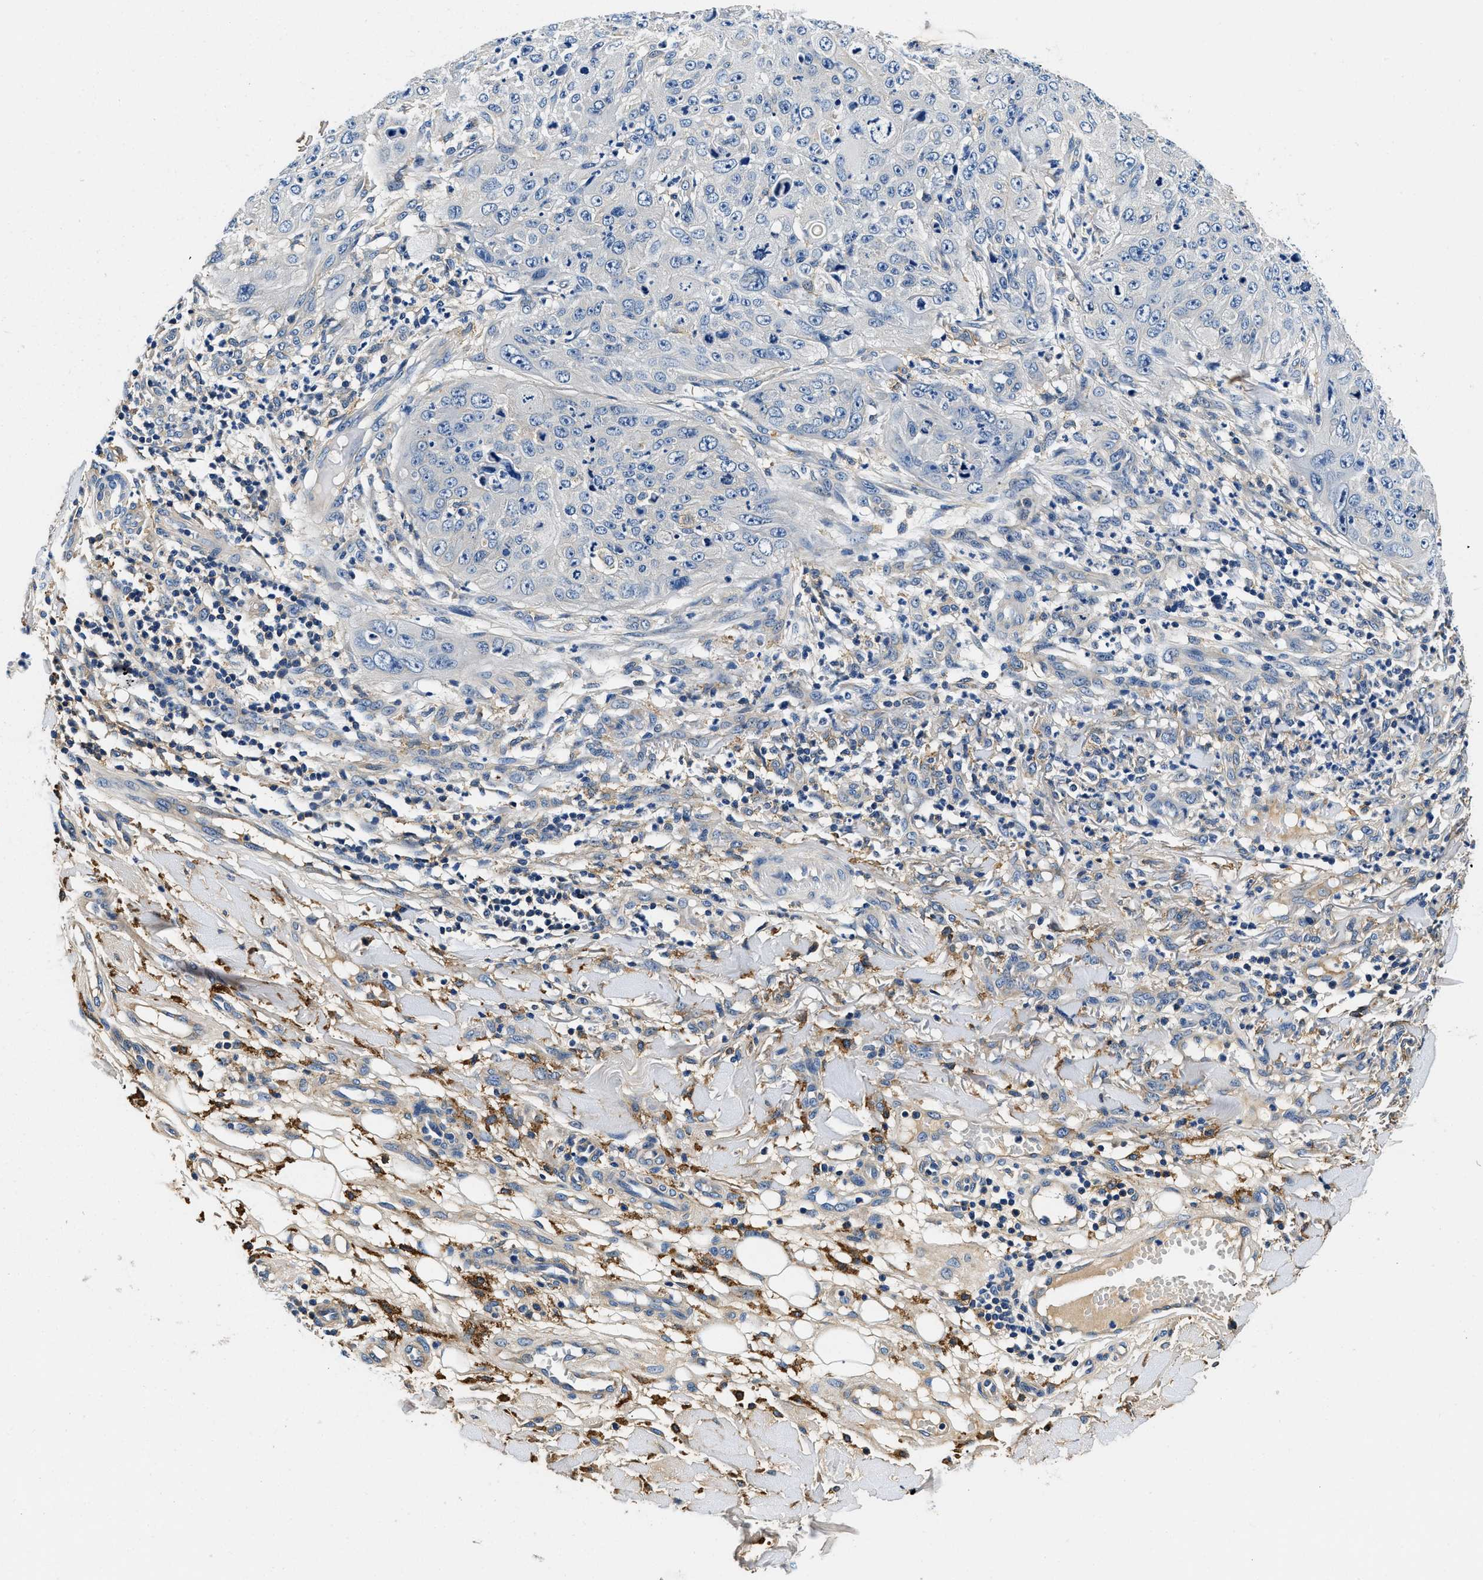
{"staining": {"intensity": "negative", "quantity": "none", "location": "none"}, "tissue": "skin cancer", "cell_type": "Tumor cells", "image_type": "cancer", "snomed": [{"axis": "morphology", "description": "Squamous cell carcinoma, NOS"}, {"axis": "topography", "description": "Skin"}], "caption": "Immunohistochemical staining of human squamous cell carcinoma (skin) exhibits no significant staining in tumor cells.", "gene": "ZFAND3", "patient": {"sex": "female", "age": 80}}